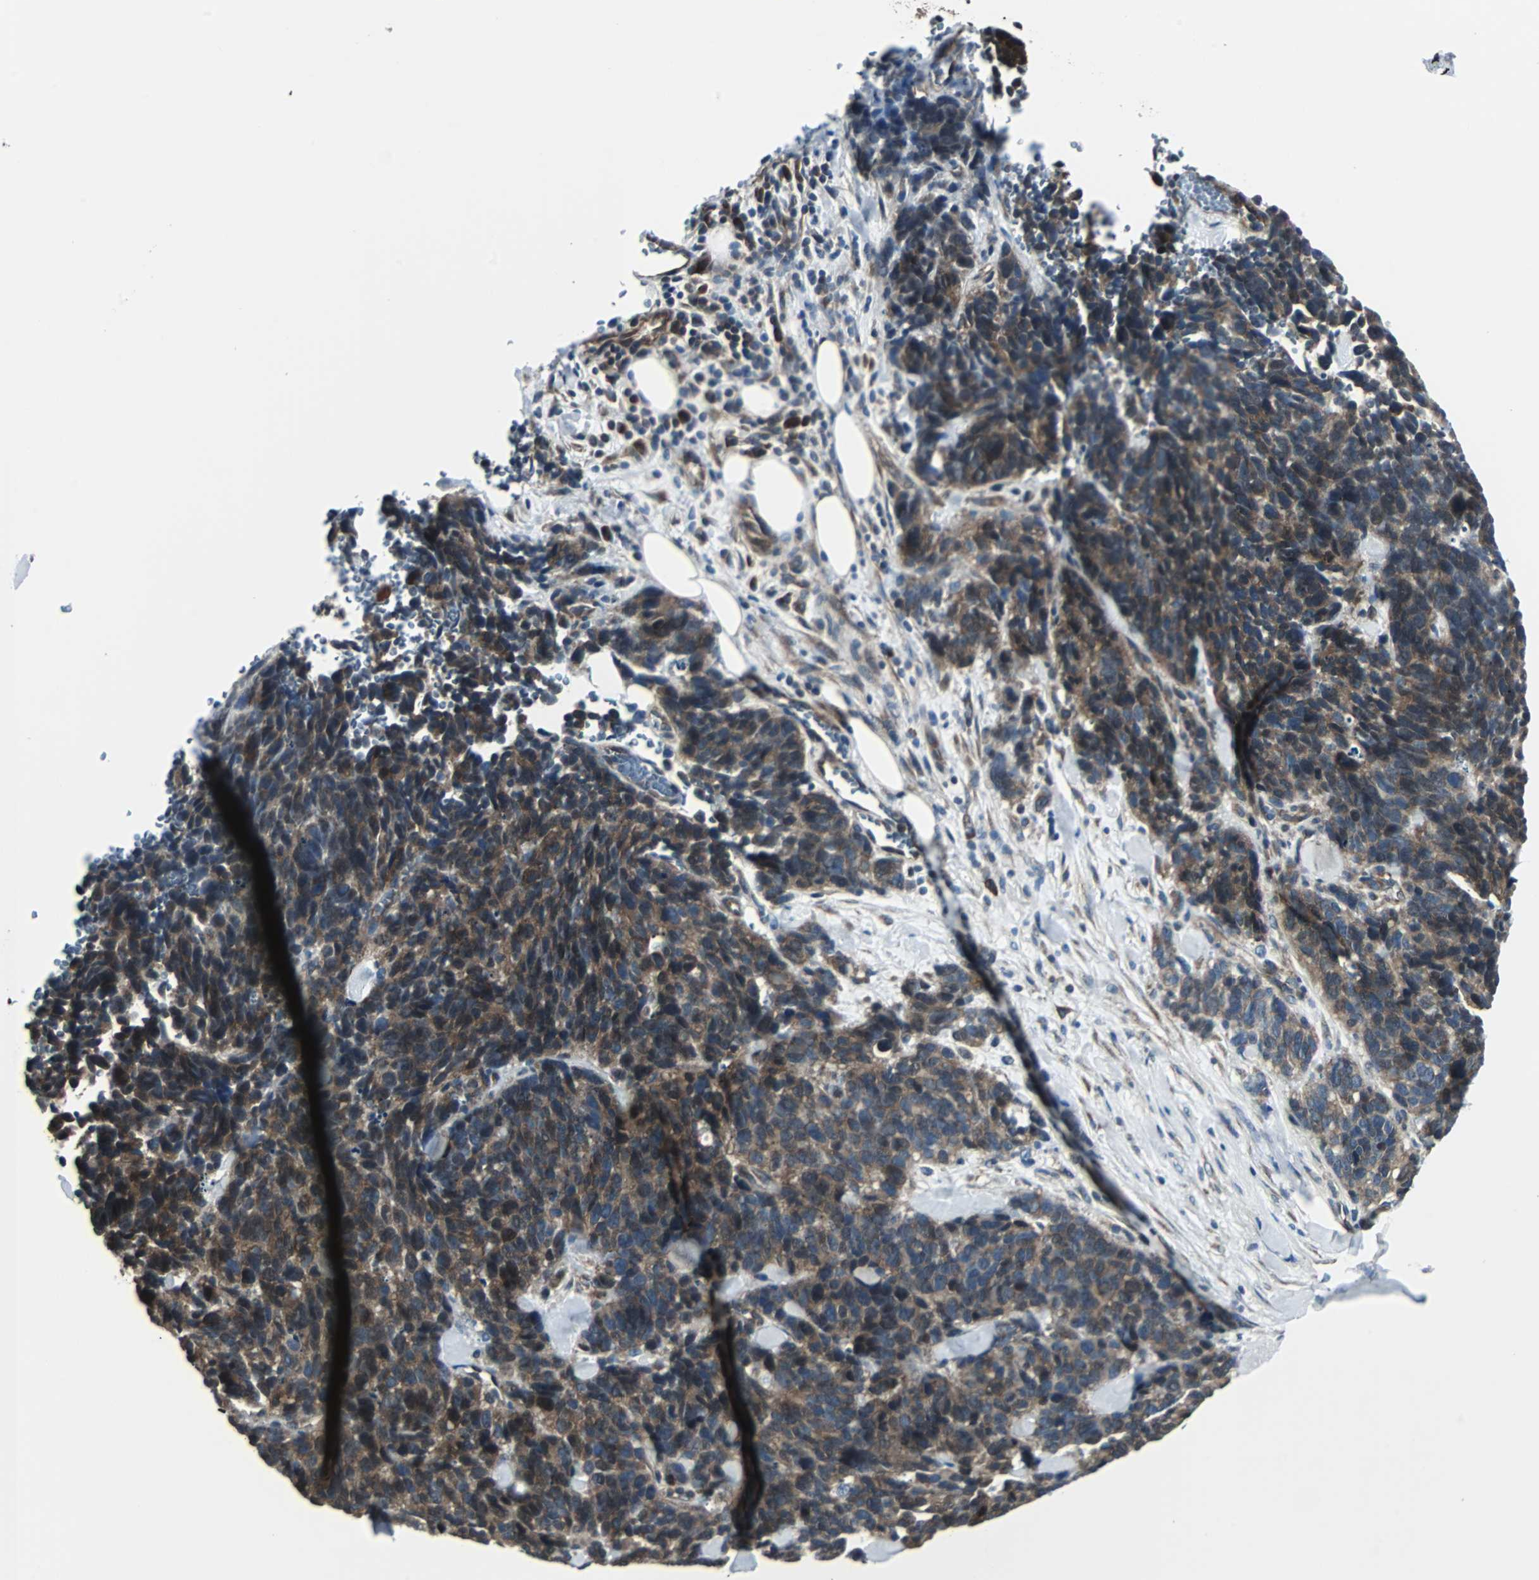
{"staining": {"intensity": "weak", "quantity": "25%-75%", "location": "cytoplasmic/membranous"}, "tissue": "lung cancer", "cell_type": "Tumor cells", "image_type": "cancer", "snomed": [{"axis": "morphology", "description": "Neoplasm, malignant, NOS"}, {"axis": "topography", "description": "Lung"}], "caption": "Tumor cells reveal weak cytoplasmic/membranous staining in approximately 25%-75% of cells in lung cancer.", "gene": "CHP1", "patient": {"sex": "female", "age": 58}}